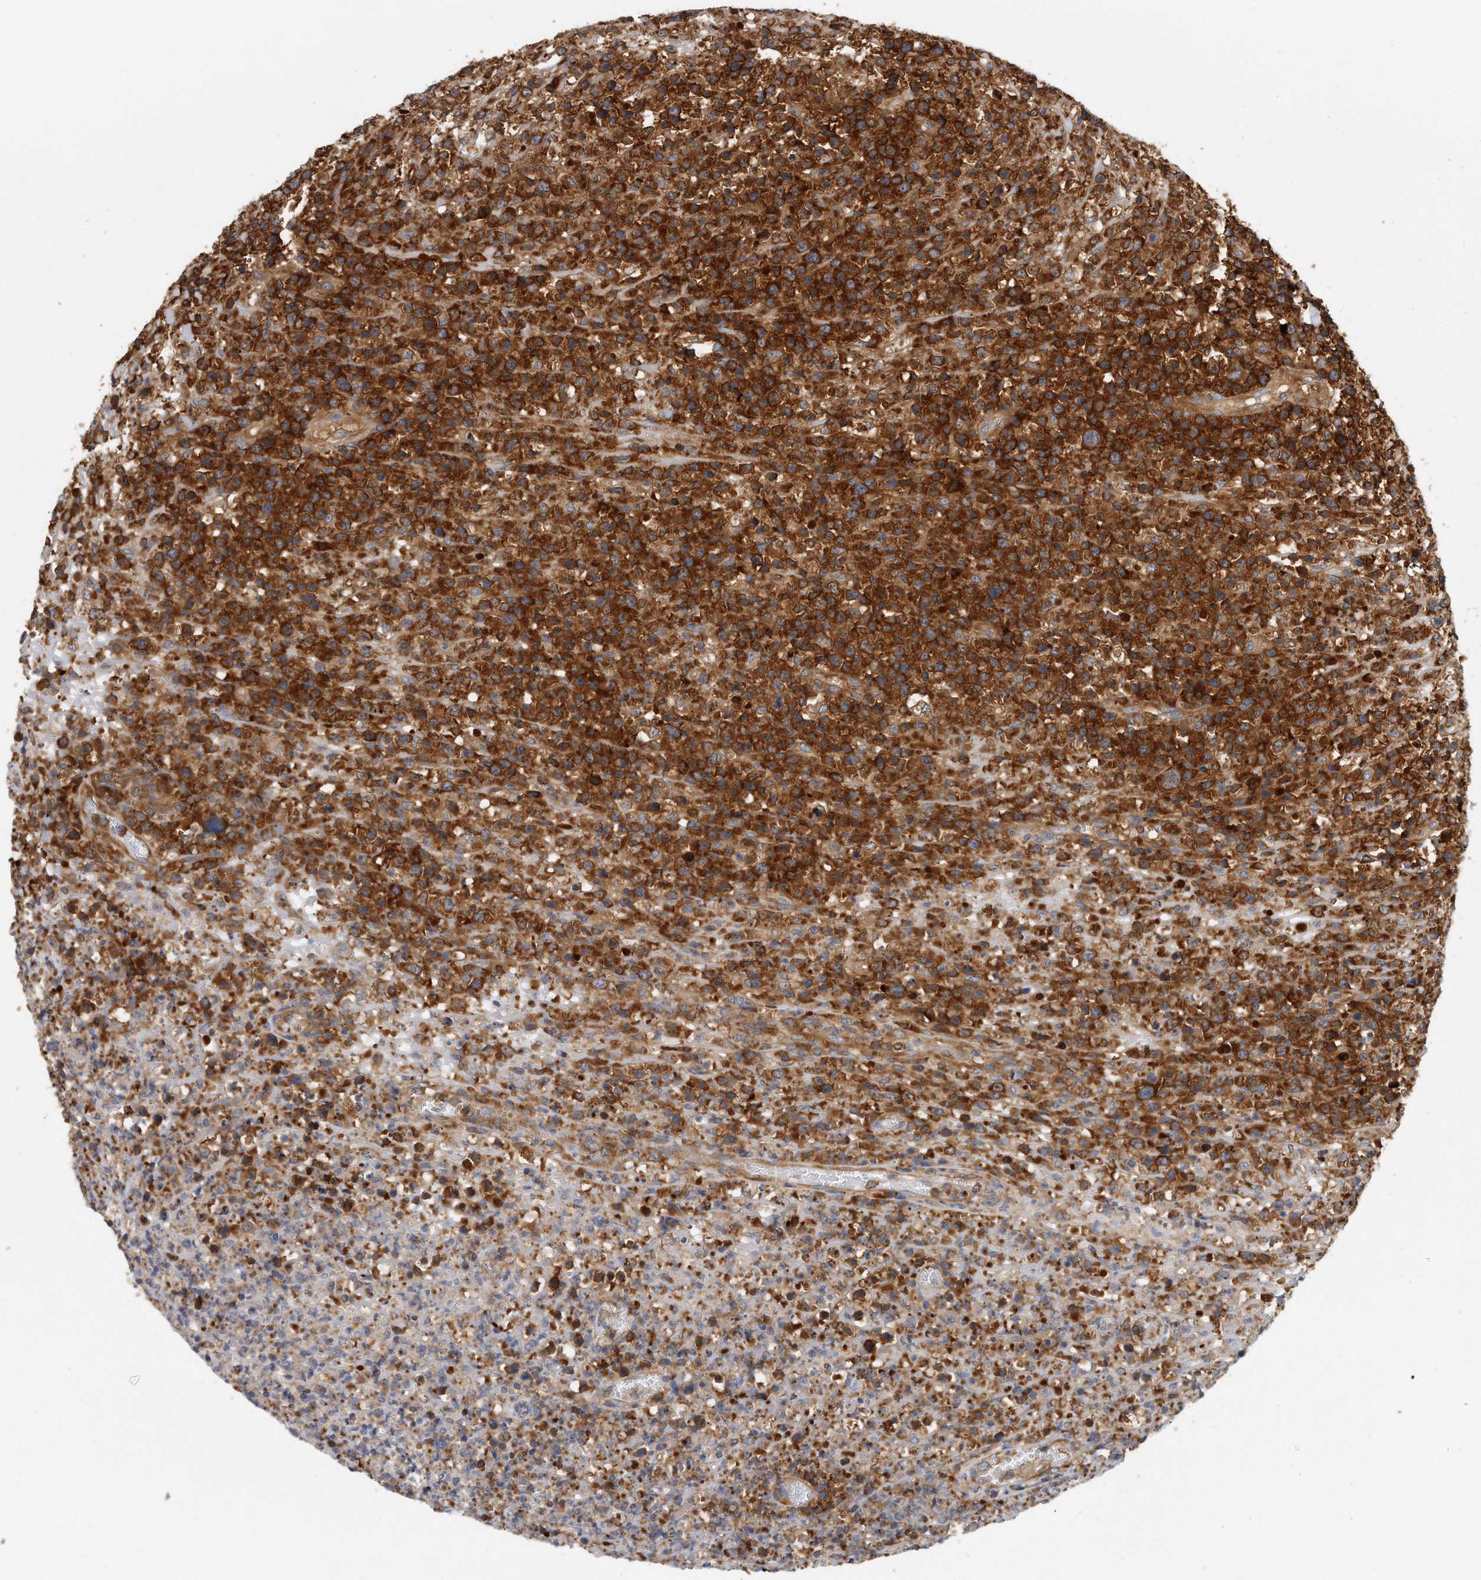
{"staining": {"intensity": "strong", "quantity": ">75%", "location": "cytoplasmic/membranous"}, "tissue": "lymphoma", "cell_type": "Tumor cells", "image_type": "cancer", "snomed": [{"axis": "morphology", "description": "Malignant lymphoma, non-Hodgkin's type, High grade"}, {"axis": "topography", "description": "Colon"}], "caption": "Immunohistochemistry image of lymphoma stained for a protein (brown), which displays high levels of strong cytoplasmic/membranous positivity in about >75% of tumor cells.", "gene": "EIF3I", "patient": {"sex": "female", "age": 53}}